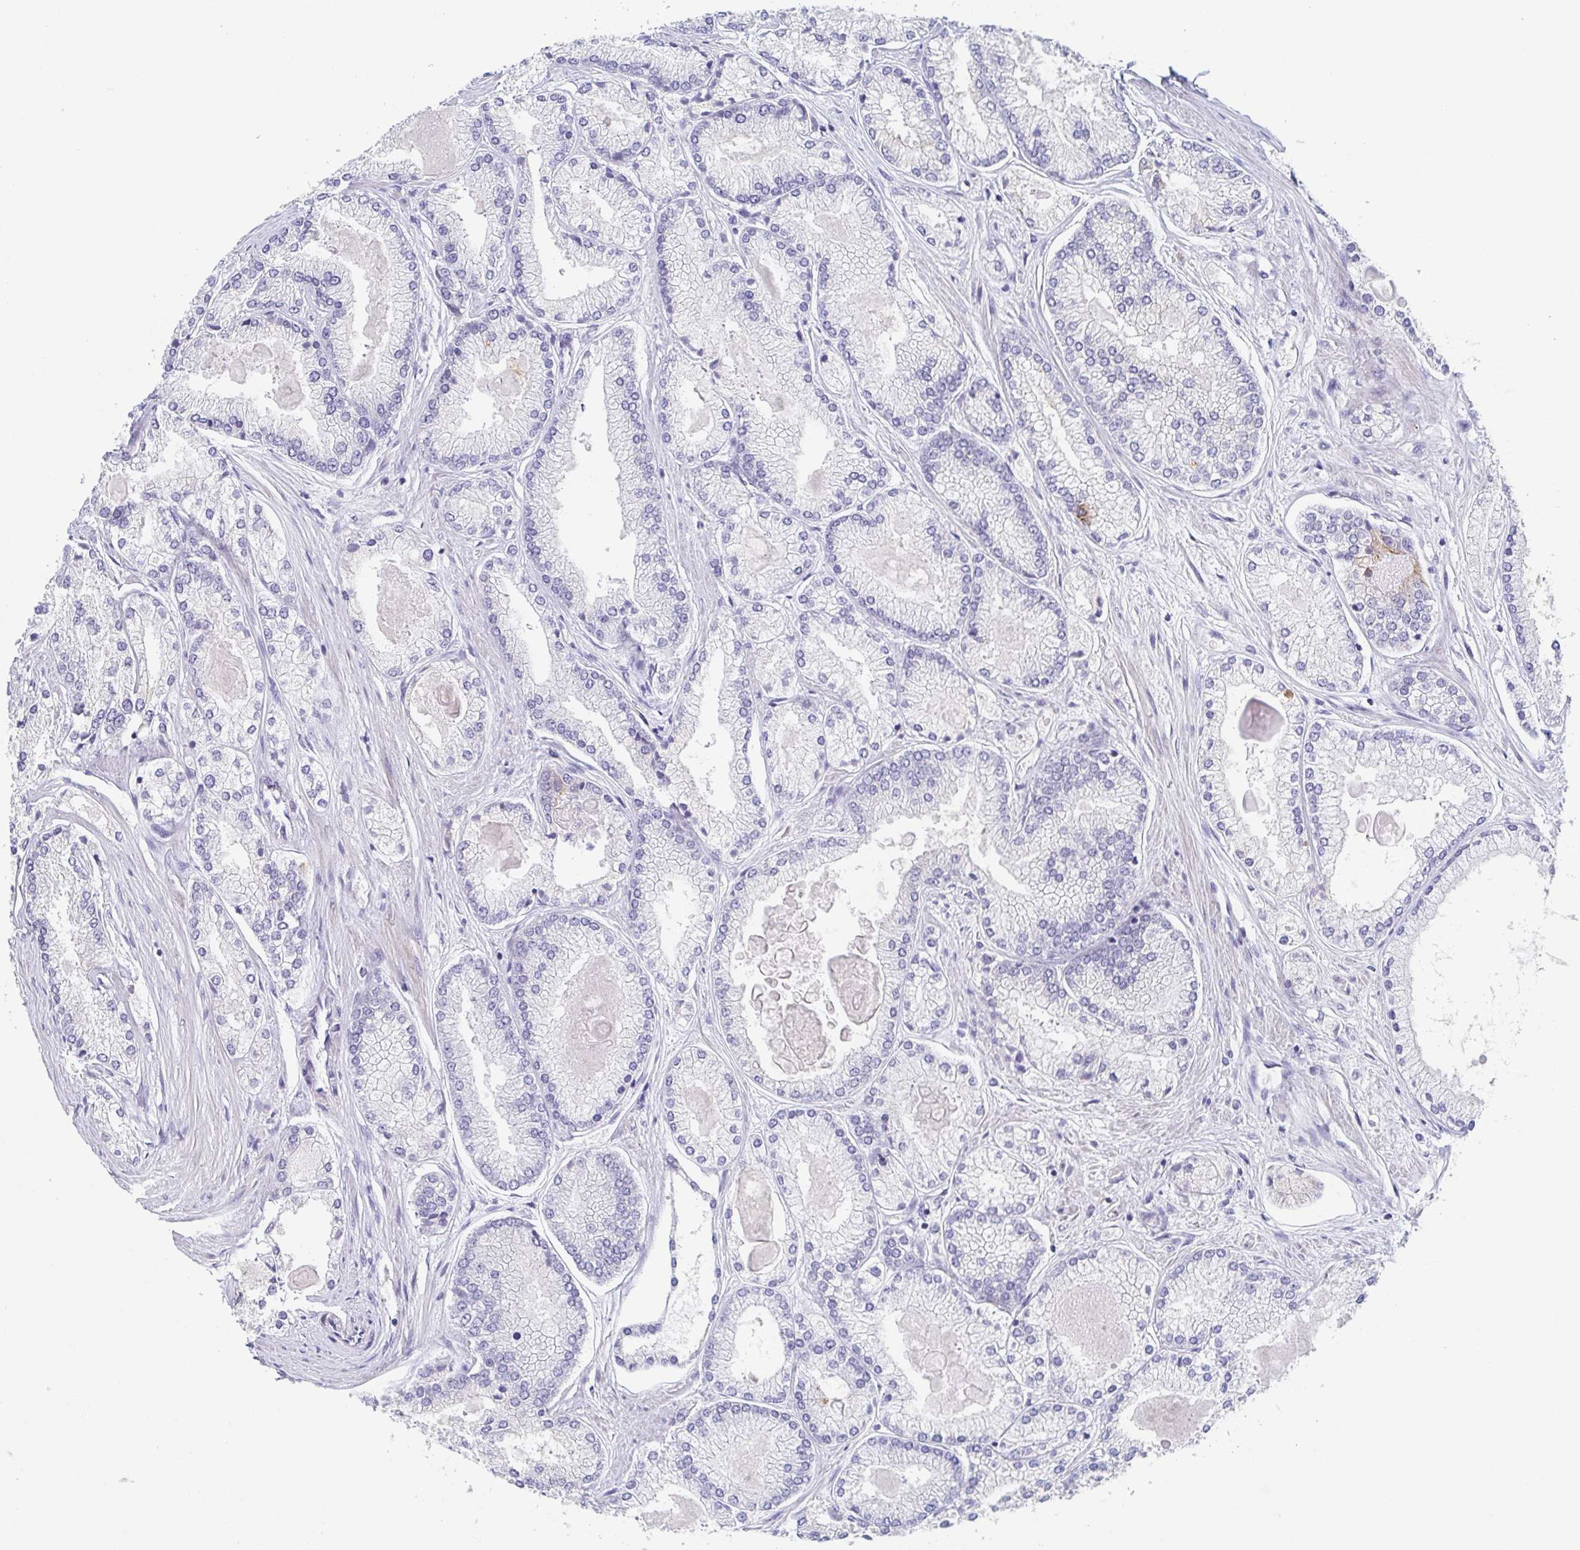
{"staining": {"intensity": "negative", "quantity": "none", "location": "none"}, "tissue": "prostate cancer", "cell_type": "Tumor cells", "image_type": "cancer", "snomed": [{"axis": "morphology", "description": "Adenocarcinoma, High grade"}, {"axis": "topography", "description": "Prostate"}], "caption": "A micrograph of adenocarcinoma (high-grade) (prostate) stained for a protein exhibits no brown staining in tumor cells.", "gene": "RHOV", "patient": {"sex": "male", "age": 68}}